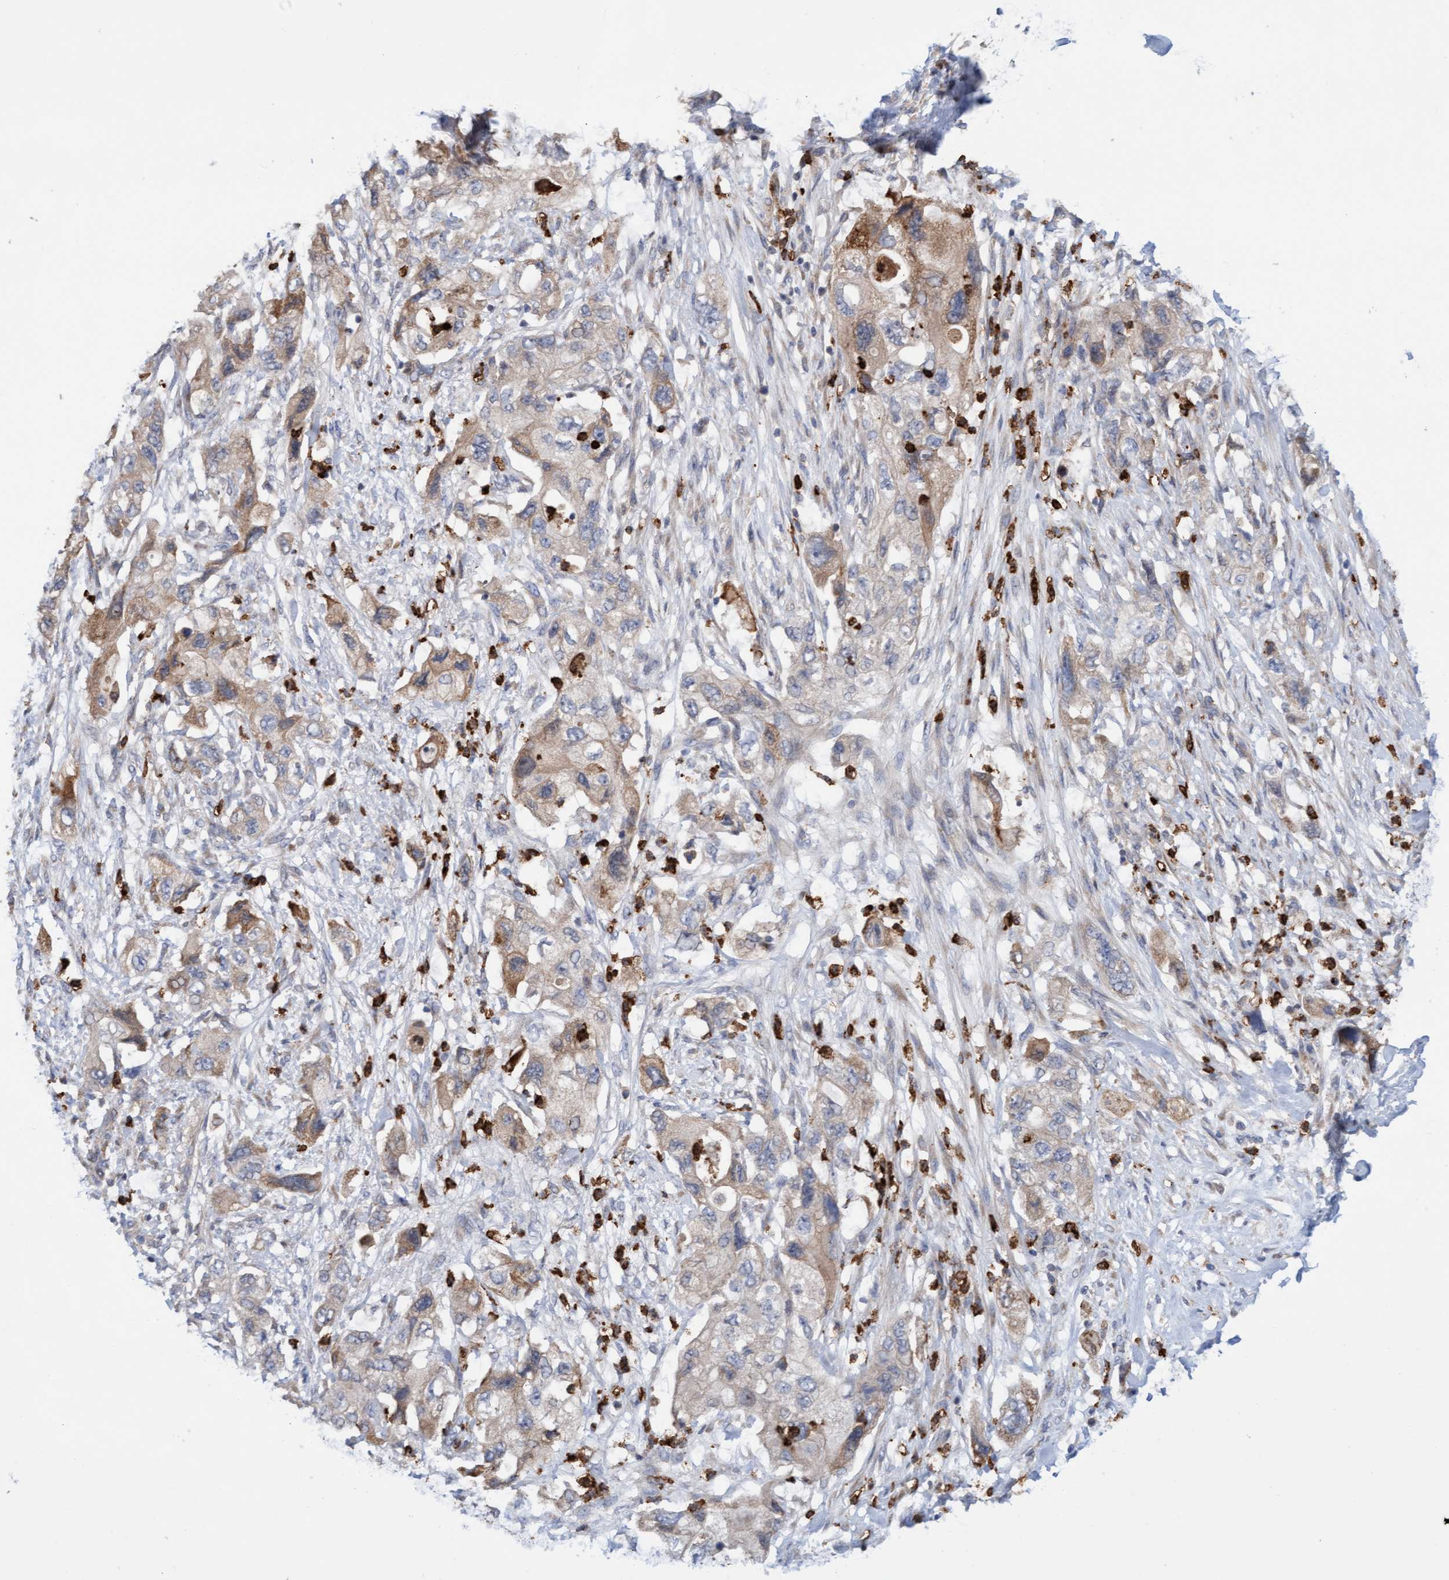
{"staining": {"intensity": "weak", "quantity": "25%-75%", "location": "cytoplasmic/membranous"}, "tissue": "pancreatic cancer", "cell_type": "Tumor cells", "image_type": "cancer", "snomed": [{"axis": "morphology", "description": "Adenocarcinoma, NOS"}, {"axis": "topography", "description": "Pancreas"}], "caption": "The immunohistochemical stain shows weak cytoplasmic/membranous expression in tumor cells of adenocarcinoma (pancreatic) tissue.", "gene": "MMP8", "patient": {"sex": "female", "age": 73}}